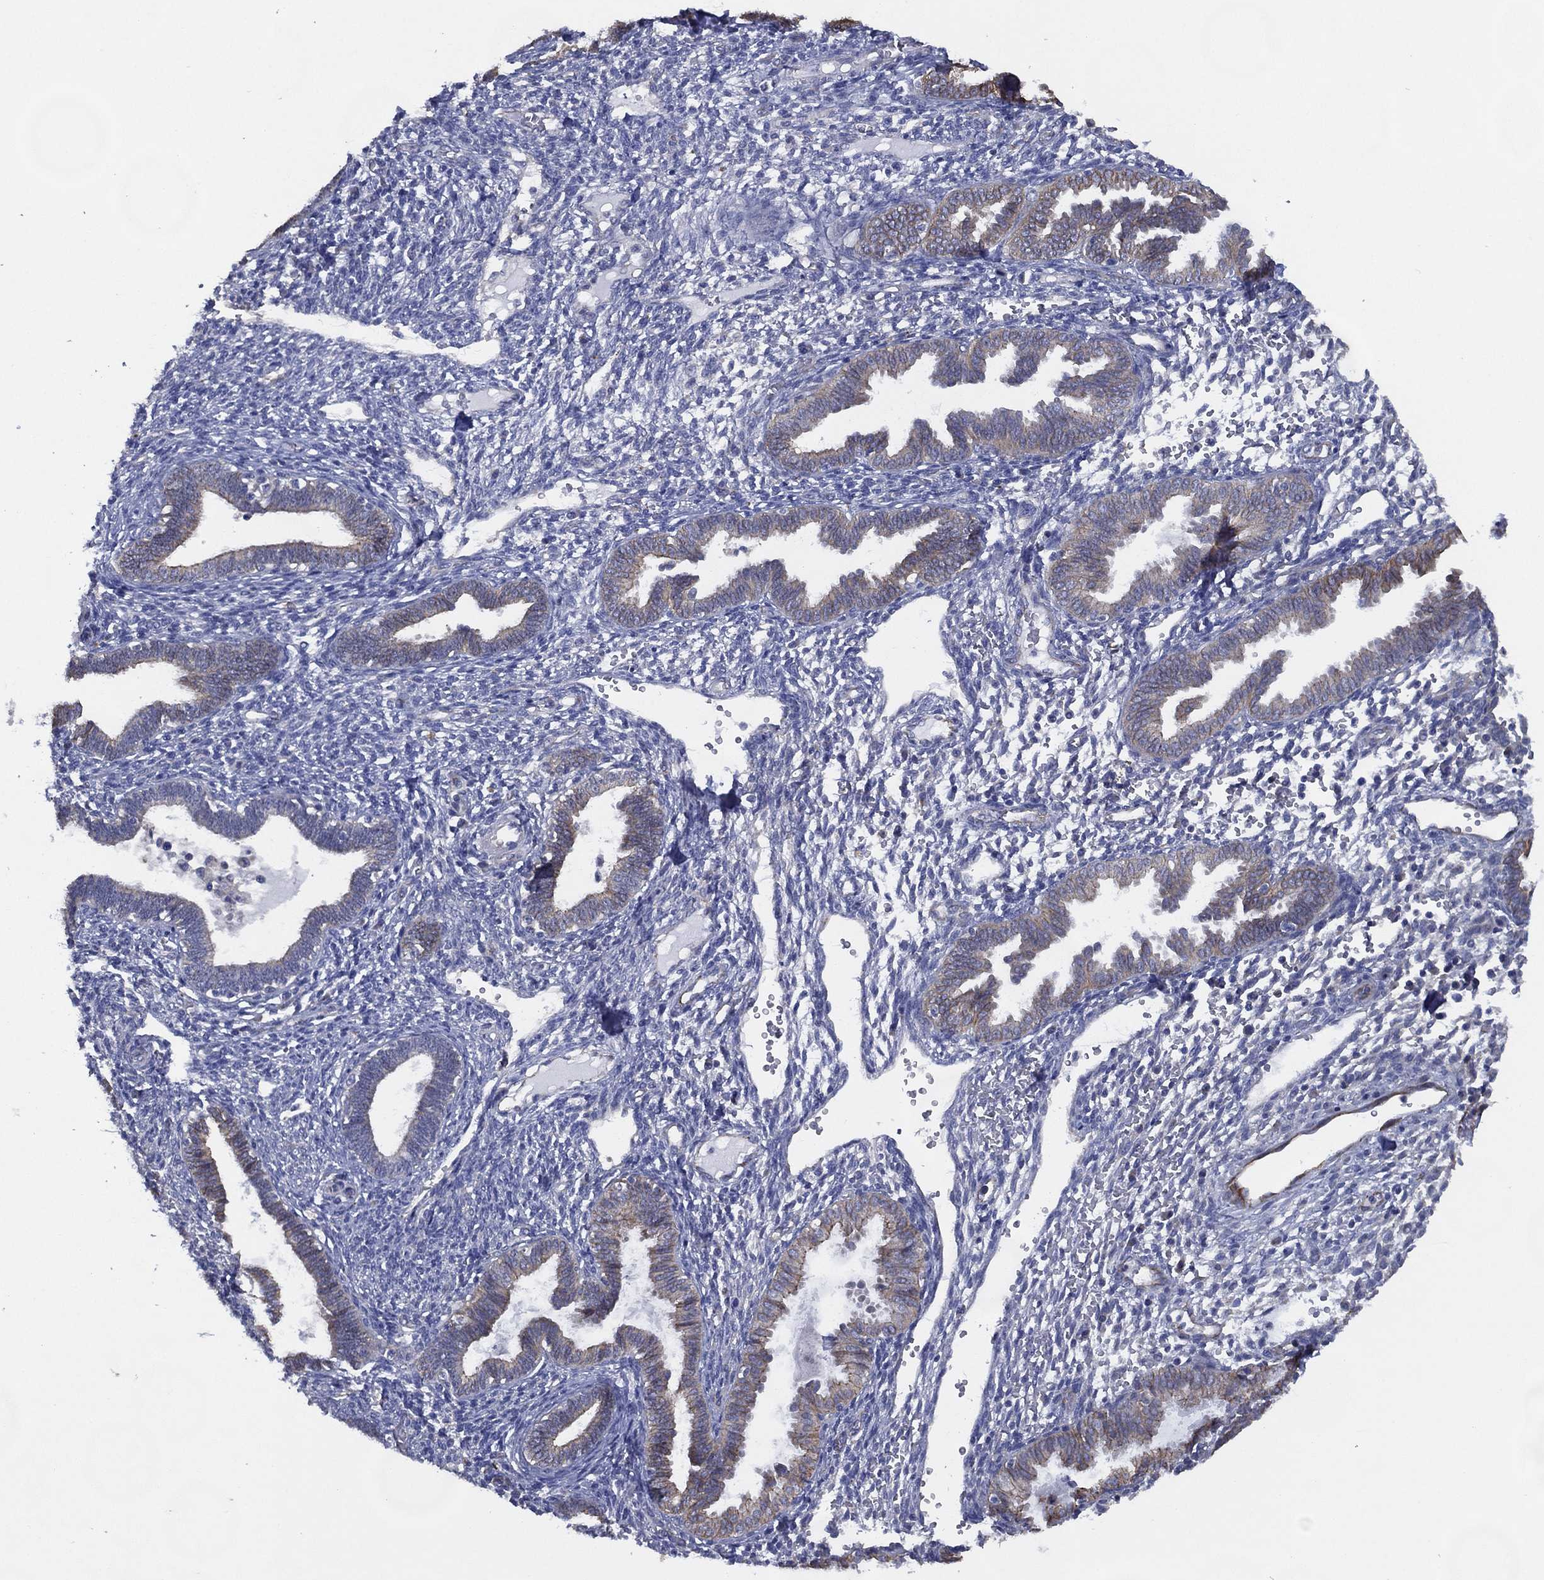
{"staining": {"intensity": "negative", "quantity": "none", "location": "none"}, "tissue": "endometrium", "cell_type": "Cells in endometrial stroma", "image_type": "normal", "snomed": [{"axis": "morphology", "description": "Normal tissue, NOS"}, {"axis": "topography", "description": "Endometrium"}], "caption": "The immunohistochemistry histopathology image has no significant staining in cells in endometrial stroma of endometrium. (DAB (3,3'-diaminobenzidine) immunohistochemistry (IHC), high magnification).", "gene": "ZNF223", "patient": {"sex": "female", "age": 42}}